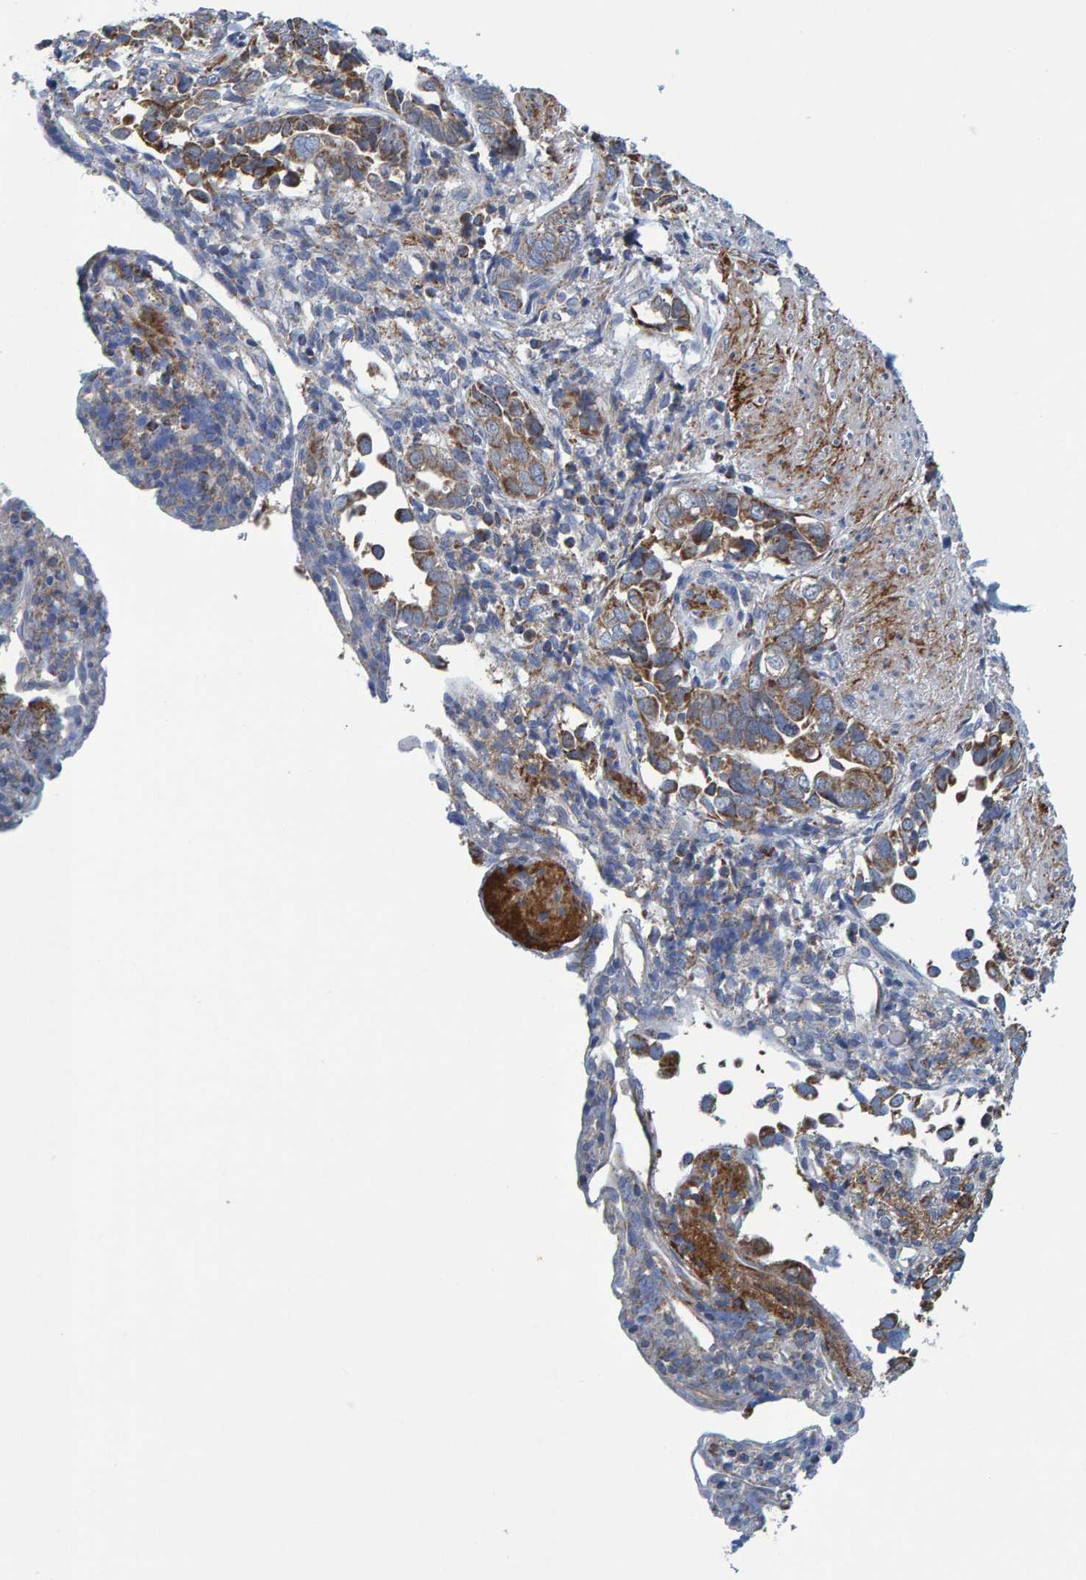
{"staining": {"intensity": "moderate", "quantity": ">75%", "location": "cytoplasmic/membranous,nuclear"}, "tissue": "liver cancer", "cell_type": "Tumor cells", "image_type": "cancer", "snomed": [{"axis": "morphology", "description": "Cholangiocarcinoma"}, {"axis": "topography", "description": "Liver"}], "caption": "Immunohistochemical staining of cholangiocarcinoma (liver) demonstrates moderate cytoplasmic/membranous and nuclear protein positivity in approximately >75% of tumor cells.", "gene": "MRPS7", "patient": {"sex": "female", "age": 79}}